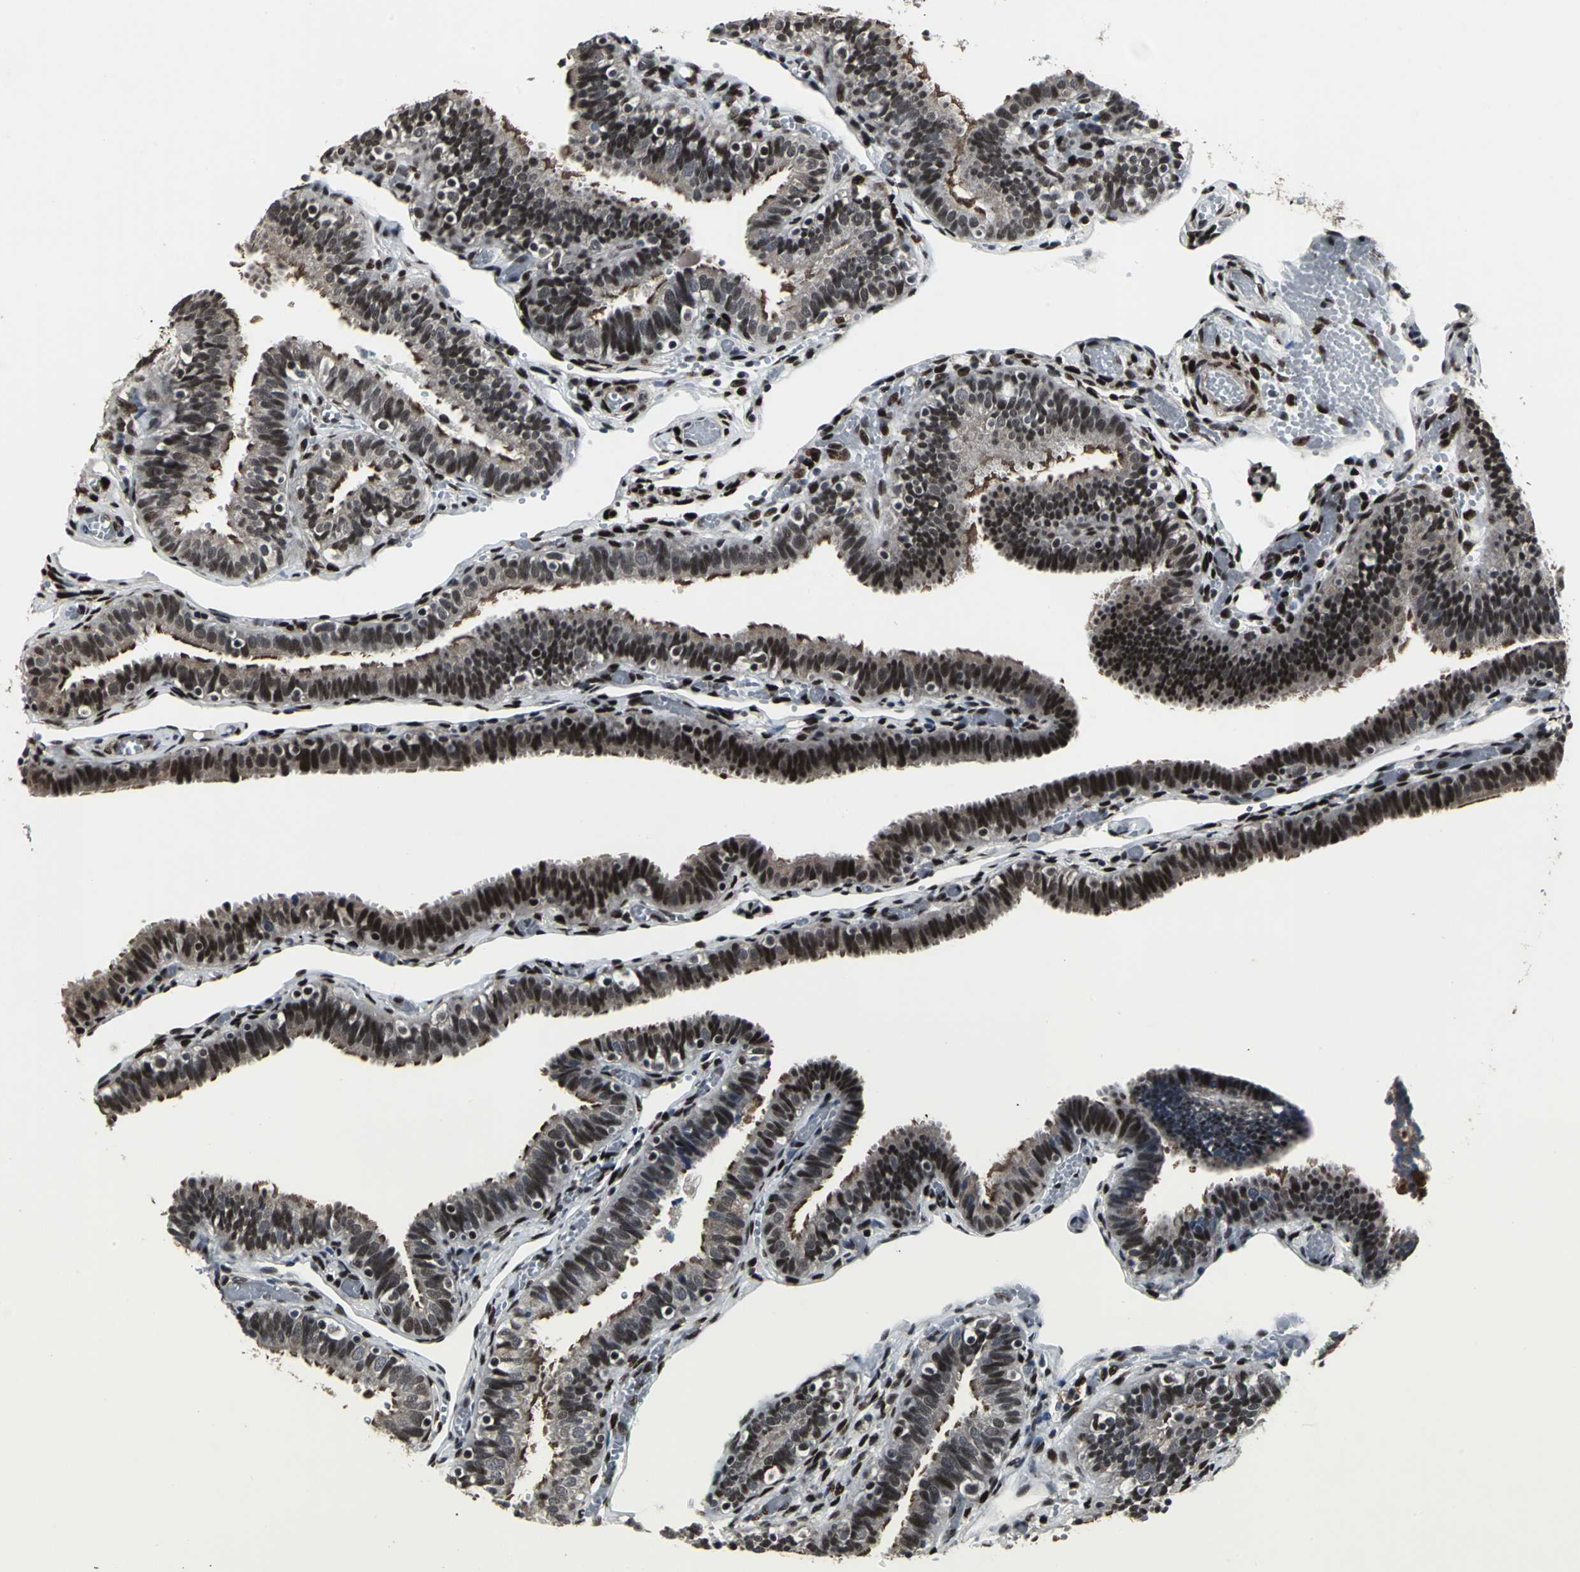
{"staining": {"intensity": "strong", "quantity": ">75%", "location": "nuclear"}, "tissue": "fallopian tube", "cell_type": "Glandular cells", "image_type": "normal", "snomed": [{"axis": "morphology", "description": "Normal tissue, NOS"}, {"axis": "topography", "description": "Fallopian tube"}], "caption": "This micrograph shows IHC staining of benign human fallopian tube, with high strong nuclear expression in approximately >75% of glandular cells.", "gene": "SRF", "patient": {"sex": "female", "age": 46}}